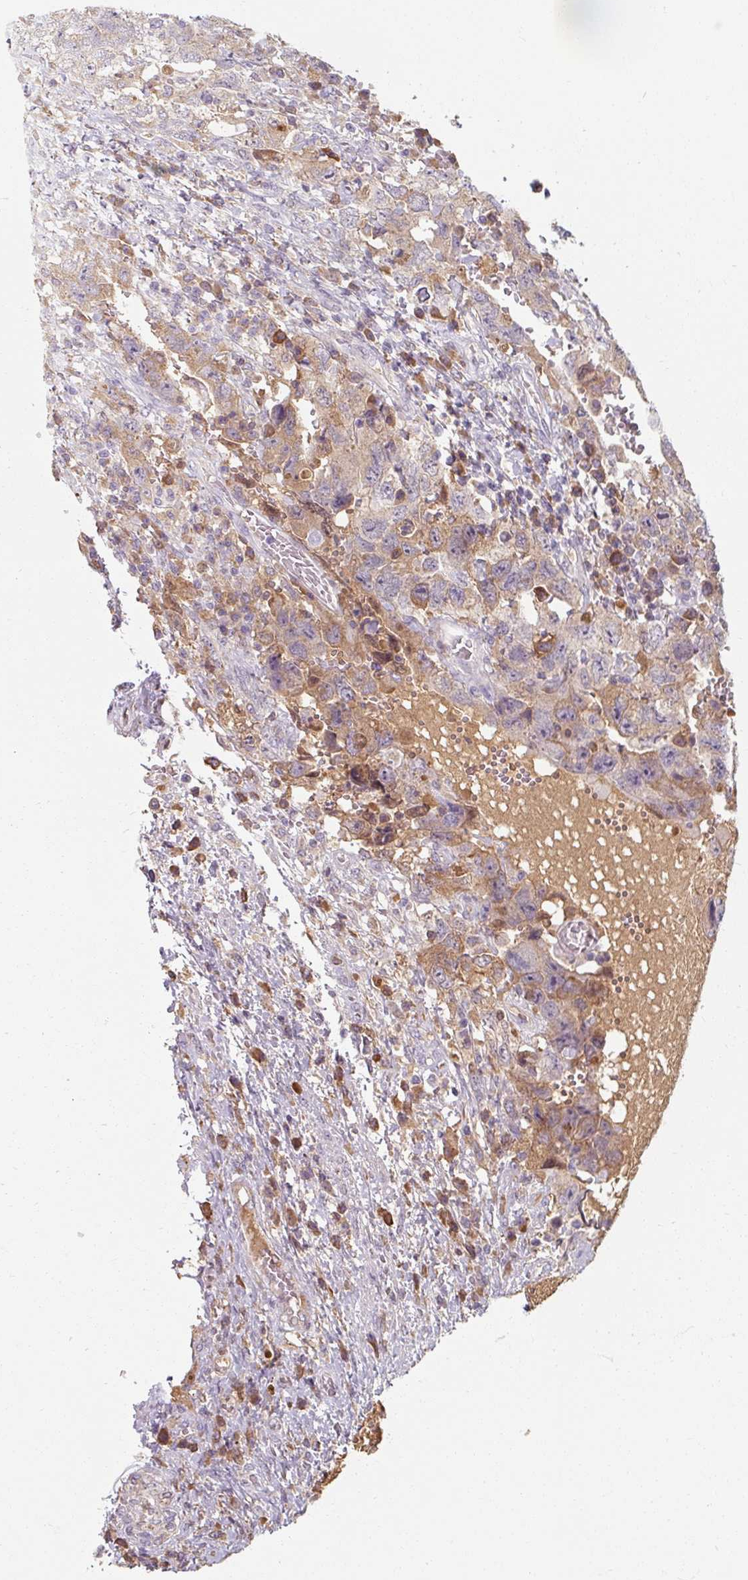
{"staining": {"intensity": "weak", "quantity": ">75%", "location": "cytoplasmic/membranous"}, "tissue": "testis cancer", "cell_type": "Tumor cells", "image_type": "cancer", "snomed": [{"axis": "morphology", "description": "Carcinoma, Embryonal, NOS"}, {"axis": "topography", "description": "Testis"}], "caption": "An IHC micrograph of neoplastic tissue is shown. Protein staining in brown highlights weak cytoplasmic/membranous positivity in testis cancer within tumor cells. (brown staining indicates protein expression, while blue staining denotes nuclei).", "gene": "TSEN54", "patient": {"sex": "male", "age": 26}}